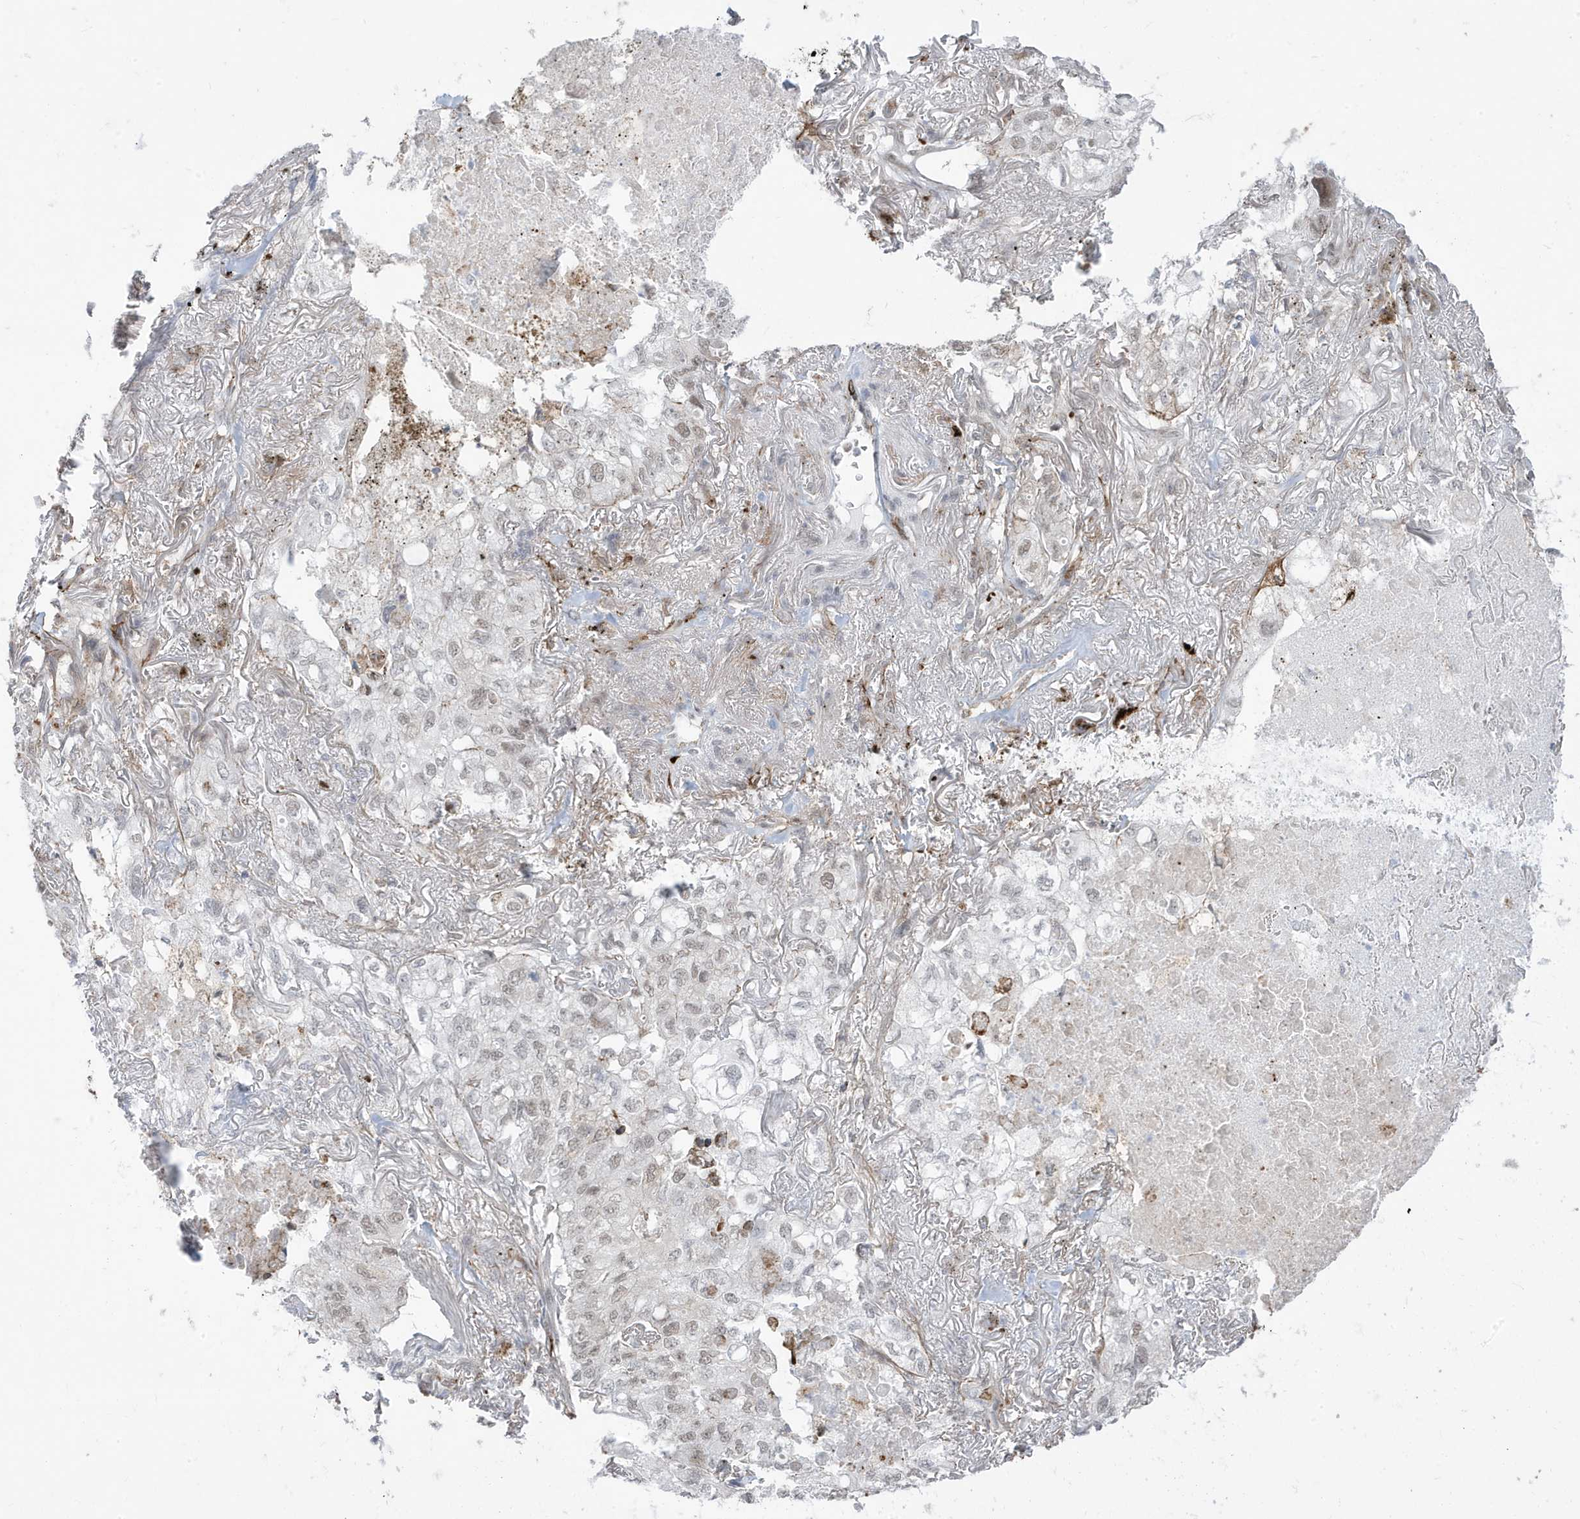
{"staining": {"intensity": "weak", "quantity": "<25%", "location": "nuclear"}, "tissue": "lung cancer", "cell_type": "Tumor cells", "image_type": "cancer", "snomed": [{"axis": "morphology", "description": "Adenocarcinoma, NOS"}, {"axis": "topography", "description": "Lung"}], "caption": "IHC photomicrograph of human lung adenocarcinoma stained for a protein (brown), which shows no staining in tumor cells.", "gene": "ADAMTSL3", "patient": {"sex": "male", "age": 65}}